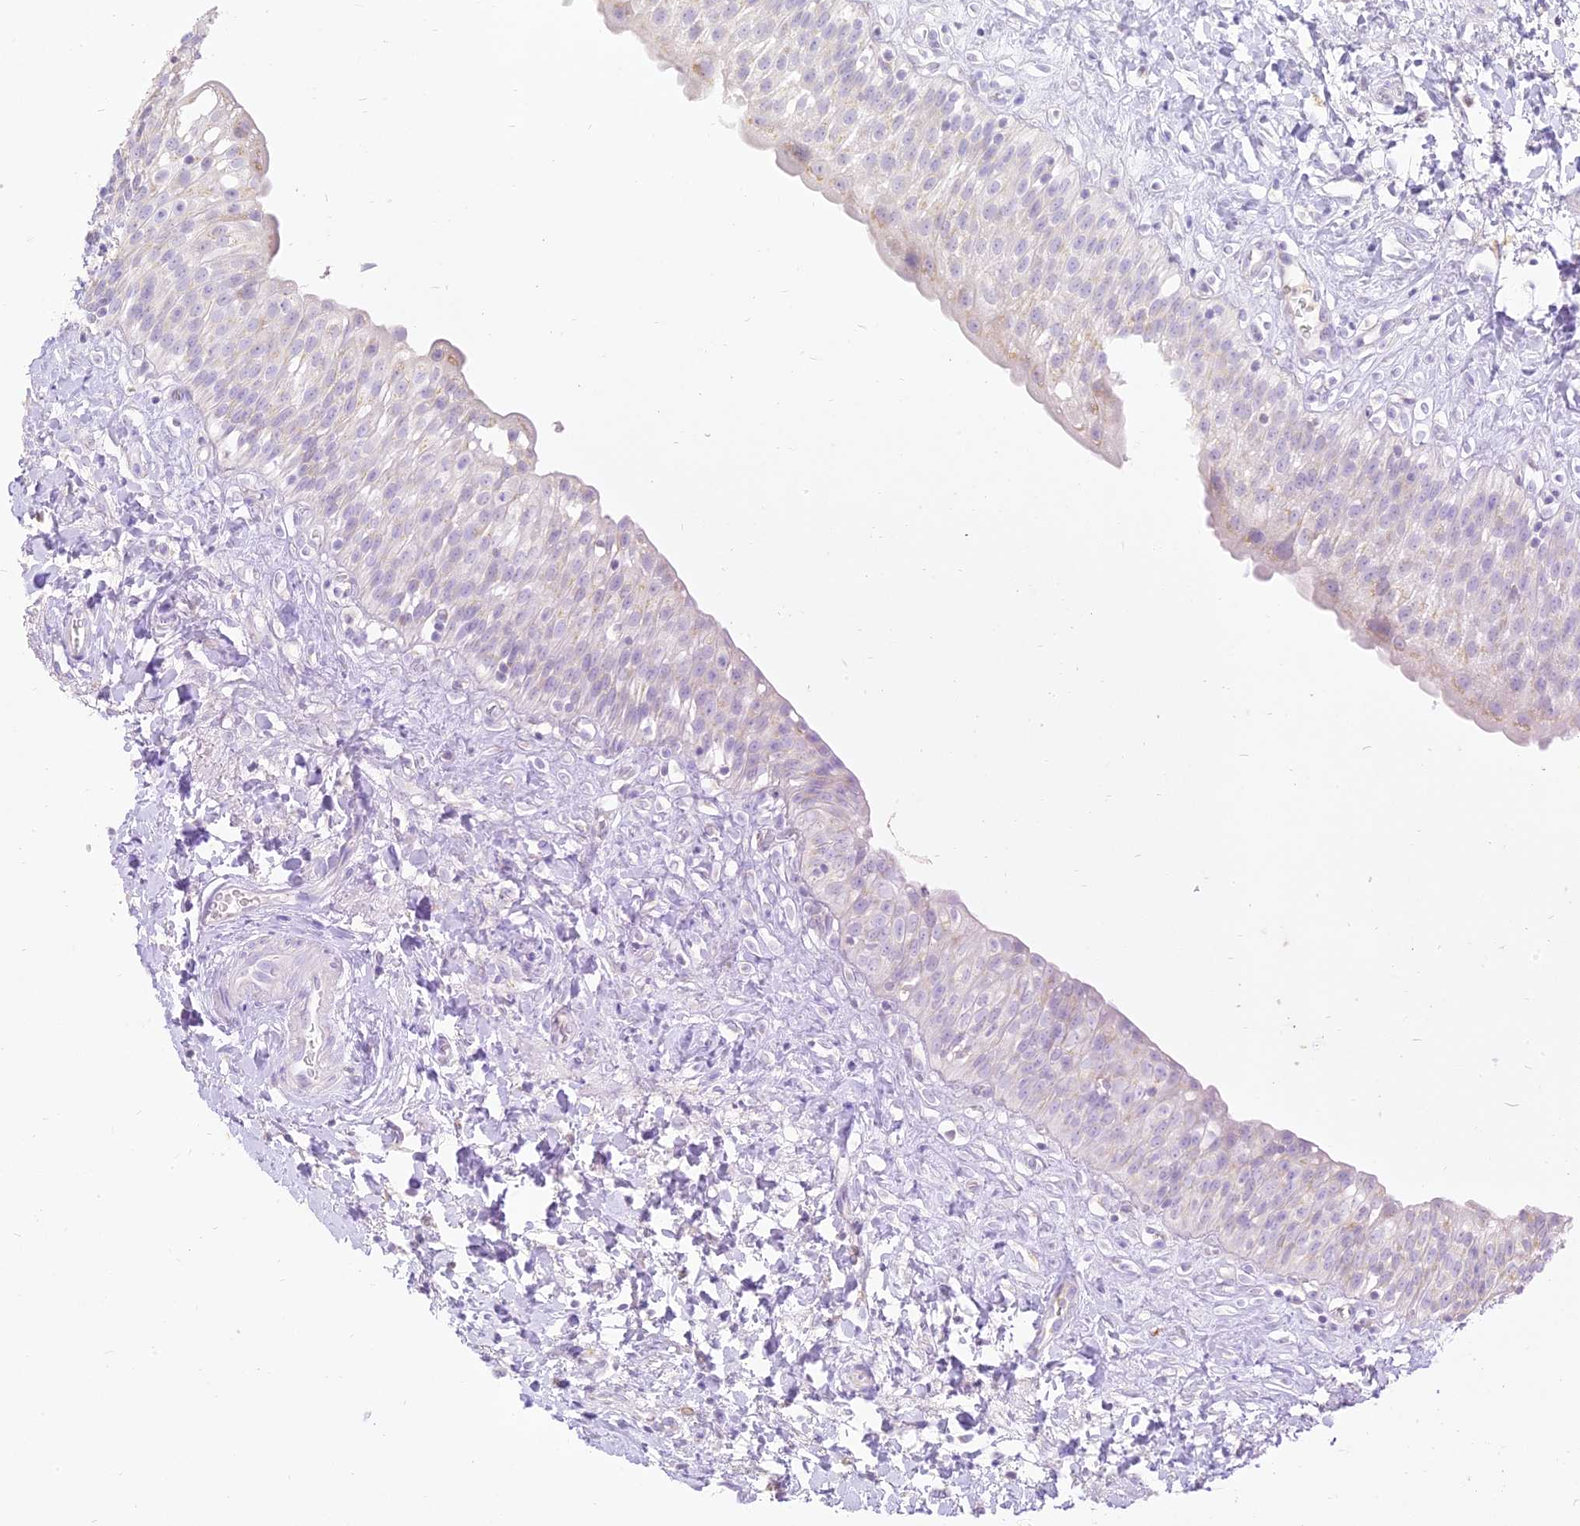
{"staining": {"intensity": "negative", "quantity": "none", "location": "none"}, "tissue": "urinary bladder", "cell_type": "Urothelial cells", "image_type": "normal", "snomed": [{"axis": "morphology", "description": "Normal tissue, NOS"}, {"axis": "topography", "description": "Urinary bladder"}], "caption": "DAB immunohistochemical staining of unremarkable human urinary bladder exhibits no significant staining in urothelial cells.", "gene": "SEC13", "patient": {"sex": "male", "age": 51}}